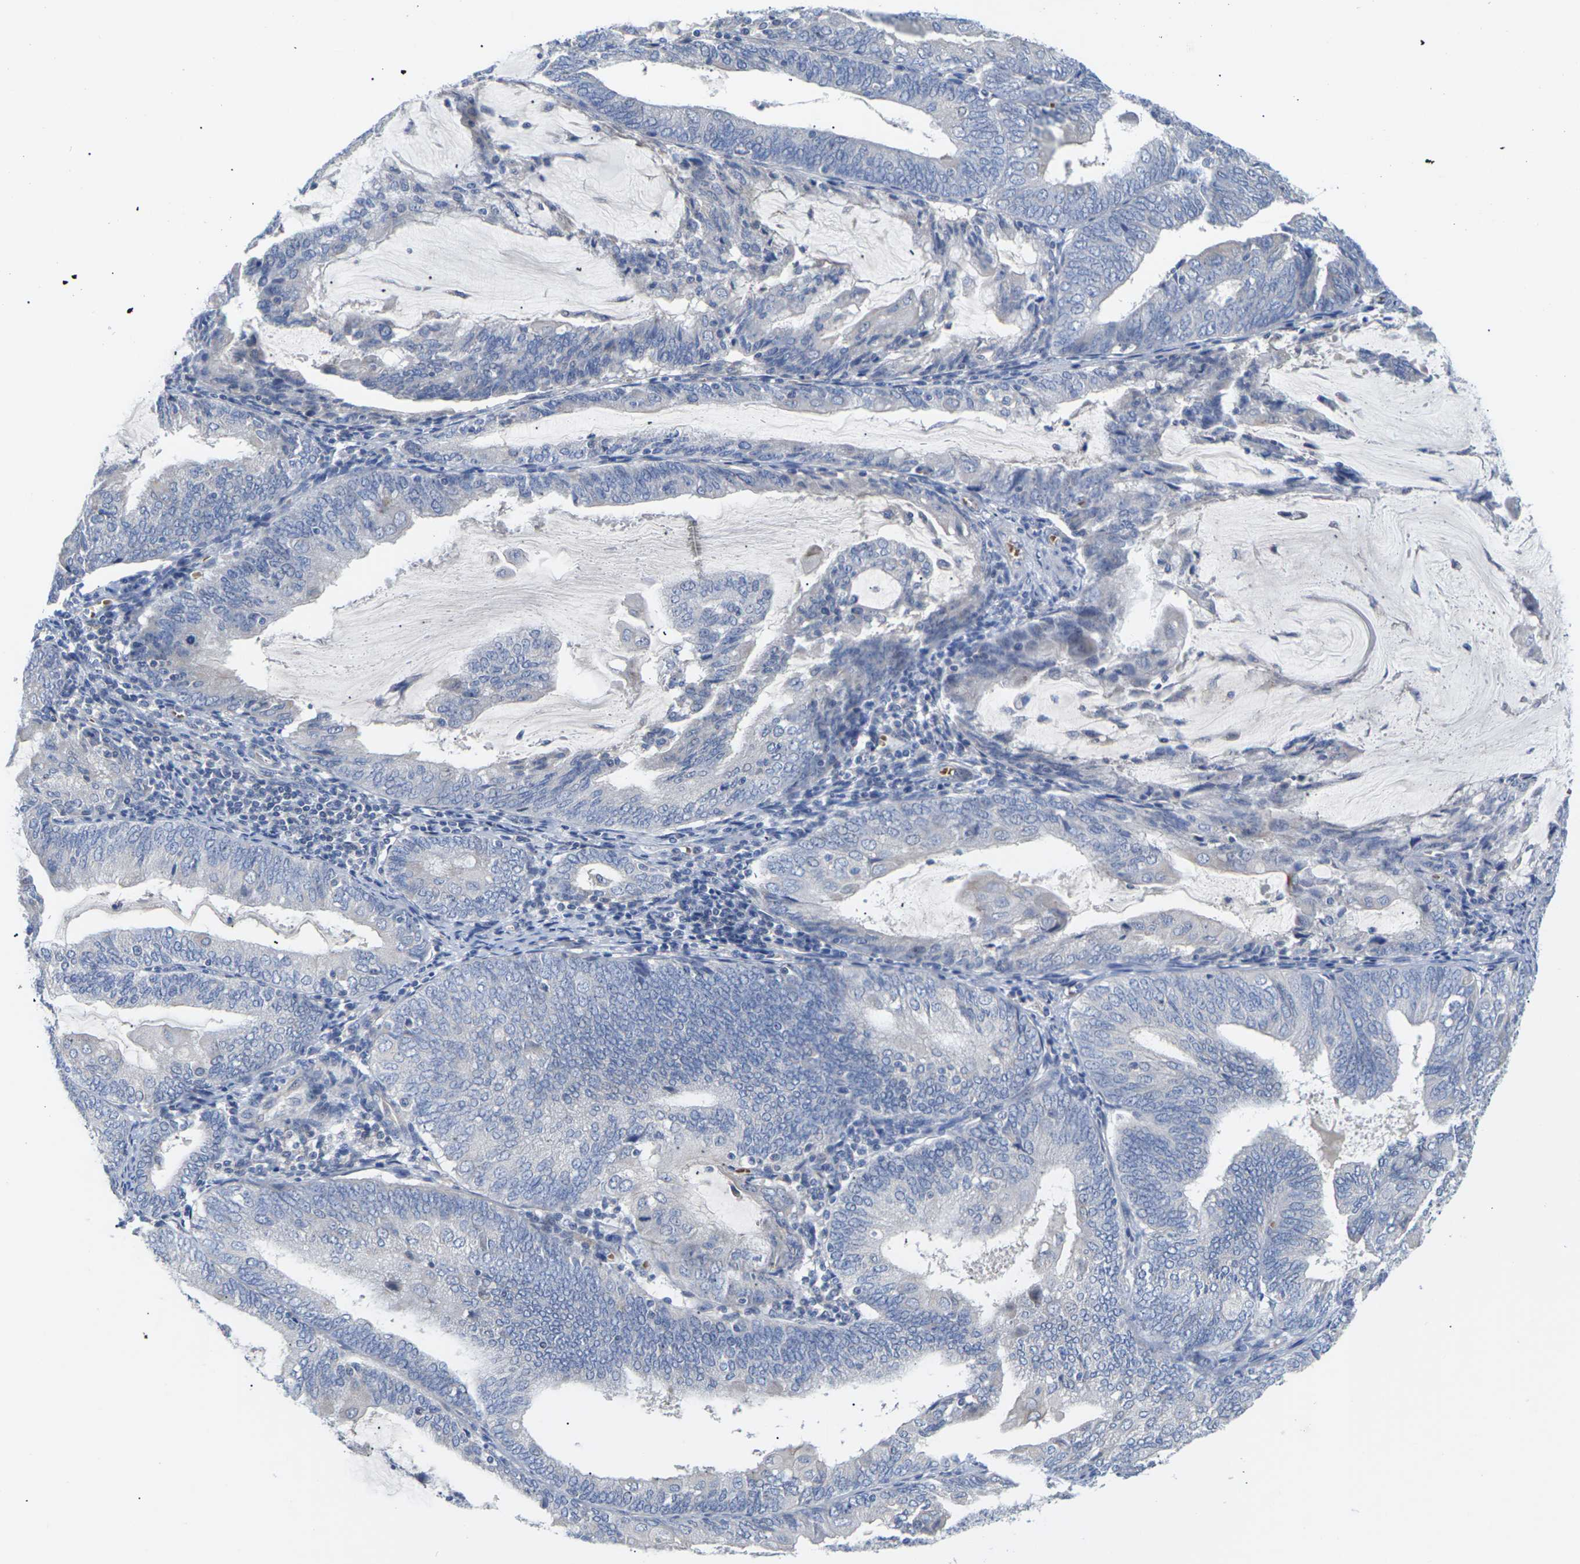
{"staining": {"intensity": "negative", "quantity": "none", "location": "none"}, "tissue": "endometrial cancer", "cell_type": "Tumor cells", "image_type": "cancer", "snomed": [{"axis": "morphology", "description": "Adenocarcinoma, NOS"}, {"axis": "topography", "description": "Endometrium"}], "caption": "Immunohistochemistry (IHC) of human endometrial adenocarcinoma shows no positivity in tumor cells.", "gene": "TMCO4", "patient": {"sex": "female", "age": 81}}